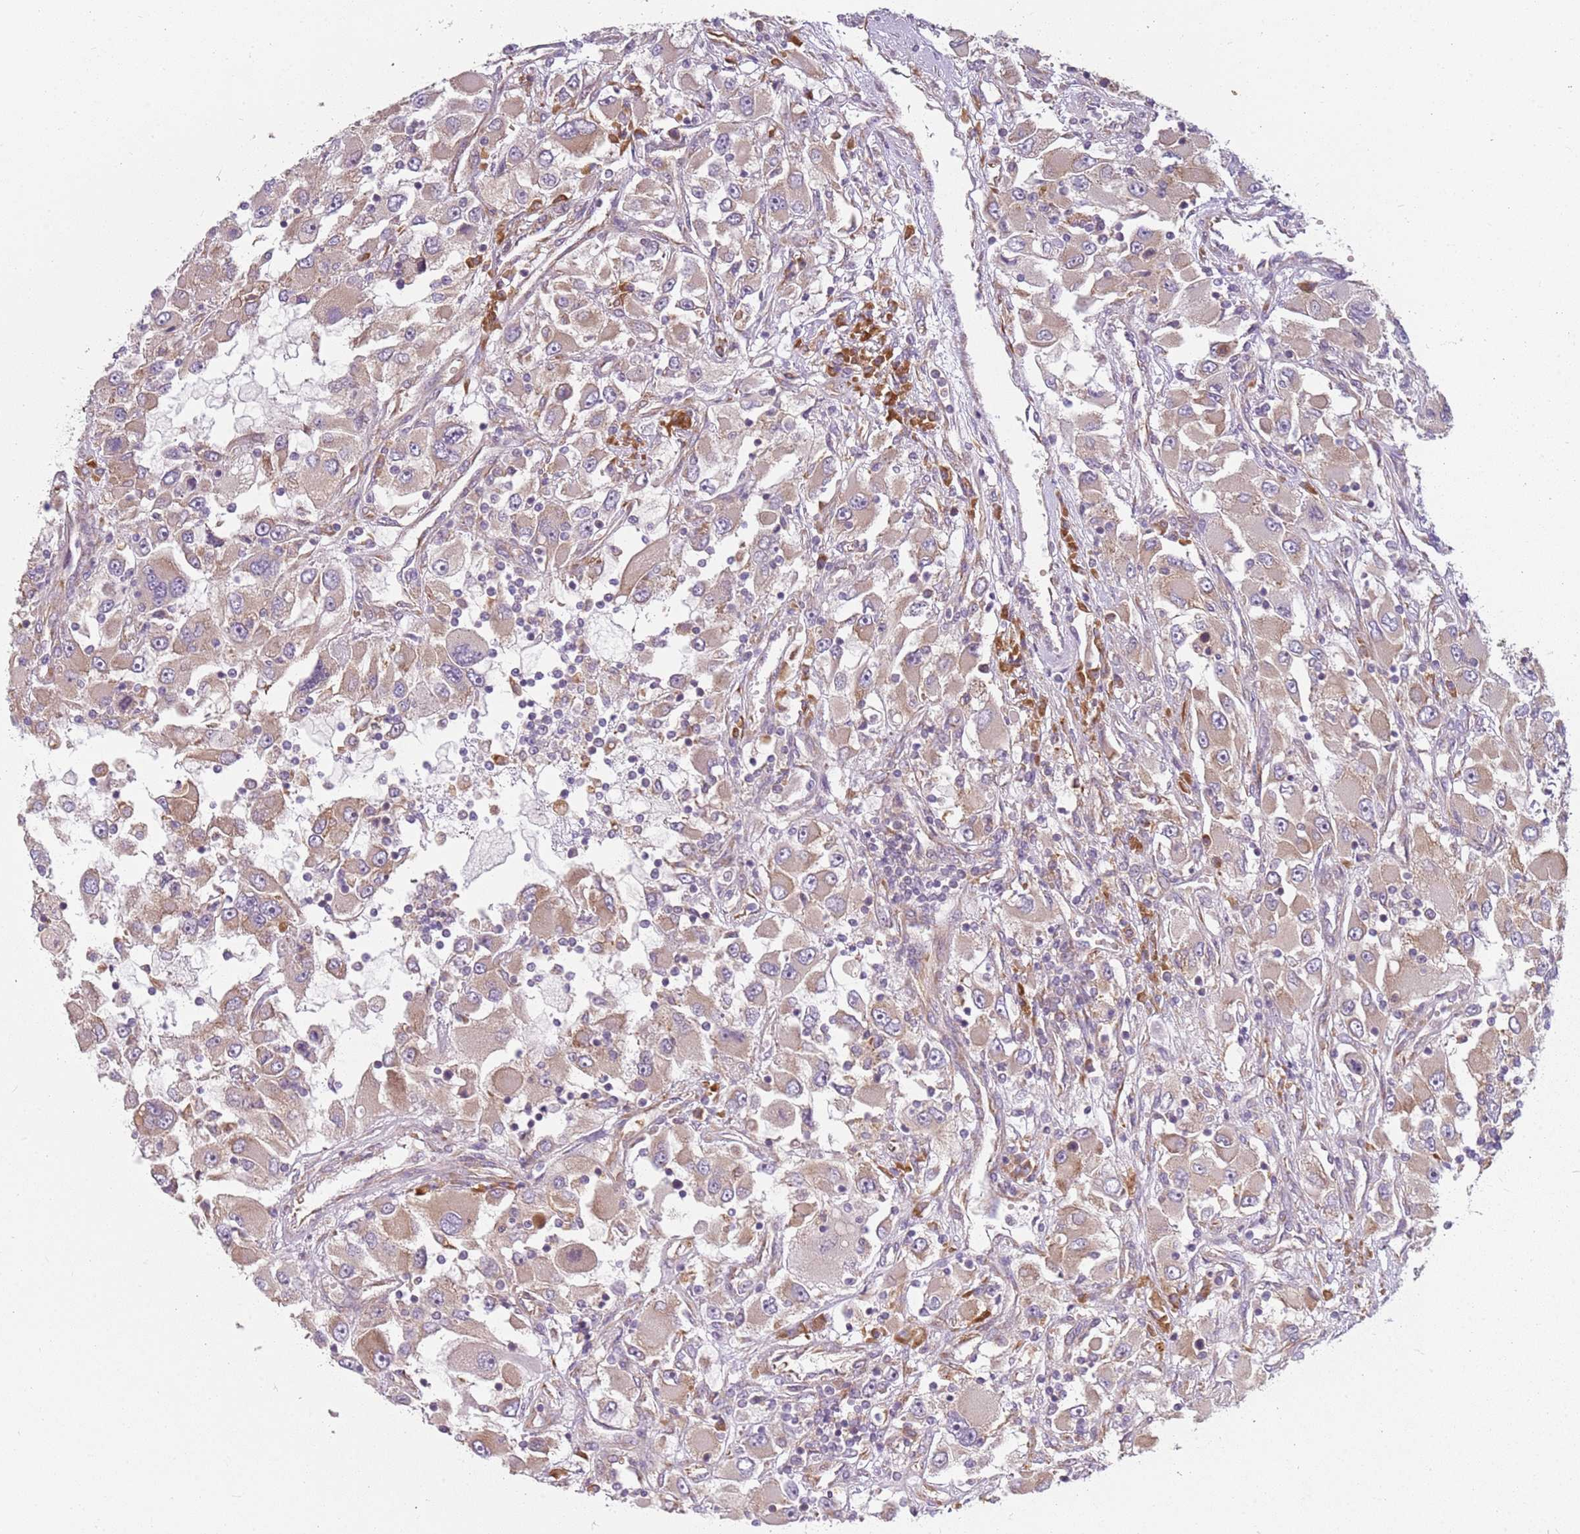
{"staining": {"intensity": "weak", "quantity": ">75%", "location": "cytoplasmic/membranous"}, "tissue": "renal cancer", "cell_type": "Tumor cells", "image_type": "cancer", "snomed": [{"axis": "morphology", "description": "Adenocarcinoma, NOS"}, {"axis": "topography", "description": "Kidney"}], "caption": "Protein expression analysis of renal cancer (adenocarcinoma) exhibits weak cytoplasmic/membranous positivity in approximately >75% of tumor cells.", "gene": "RPS28", "patient": {"sex": "female", "age": 52}}